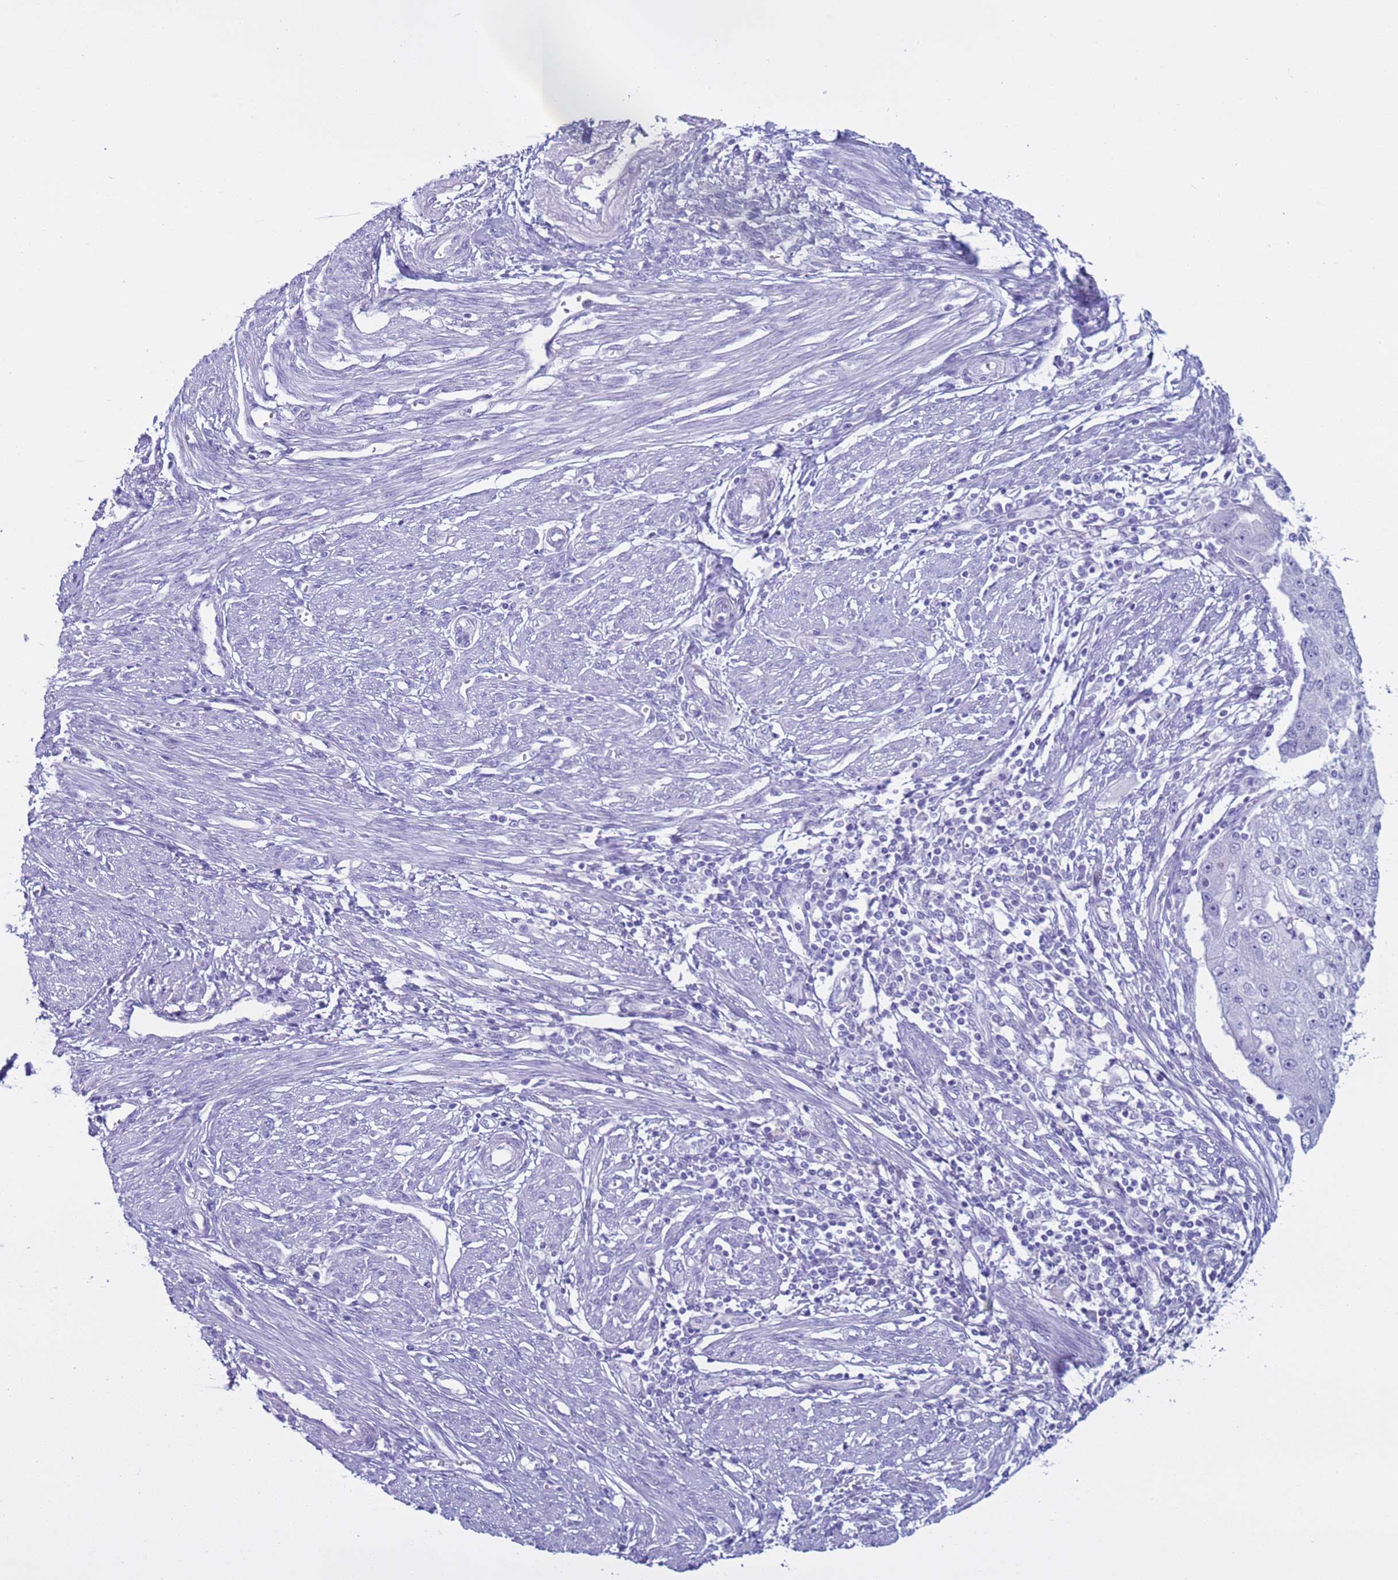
{"staining": {"intensity": "negative", "quantity": "none", "location": "none"}, "tissue": "endometrial cancer", "cell_type": "Tumor cells", "image_type": "cancer", "snomed": [{"axis": "morphology", "description": "Adenocarcinoma, NOS"}, {"axis": "topography", "description": "Endometrium"}], "caption": "DAB (3,3'-diaminobenzidine) immunohistochemical staining of endometrial cancer reveals no significant positivity in tumor cells.", "gene": "CST4", "patient": {"sex": "female", "age": 56}}